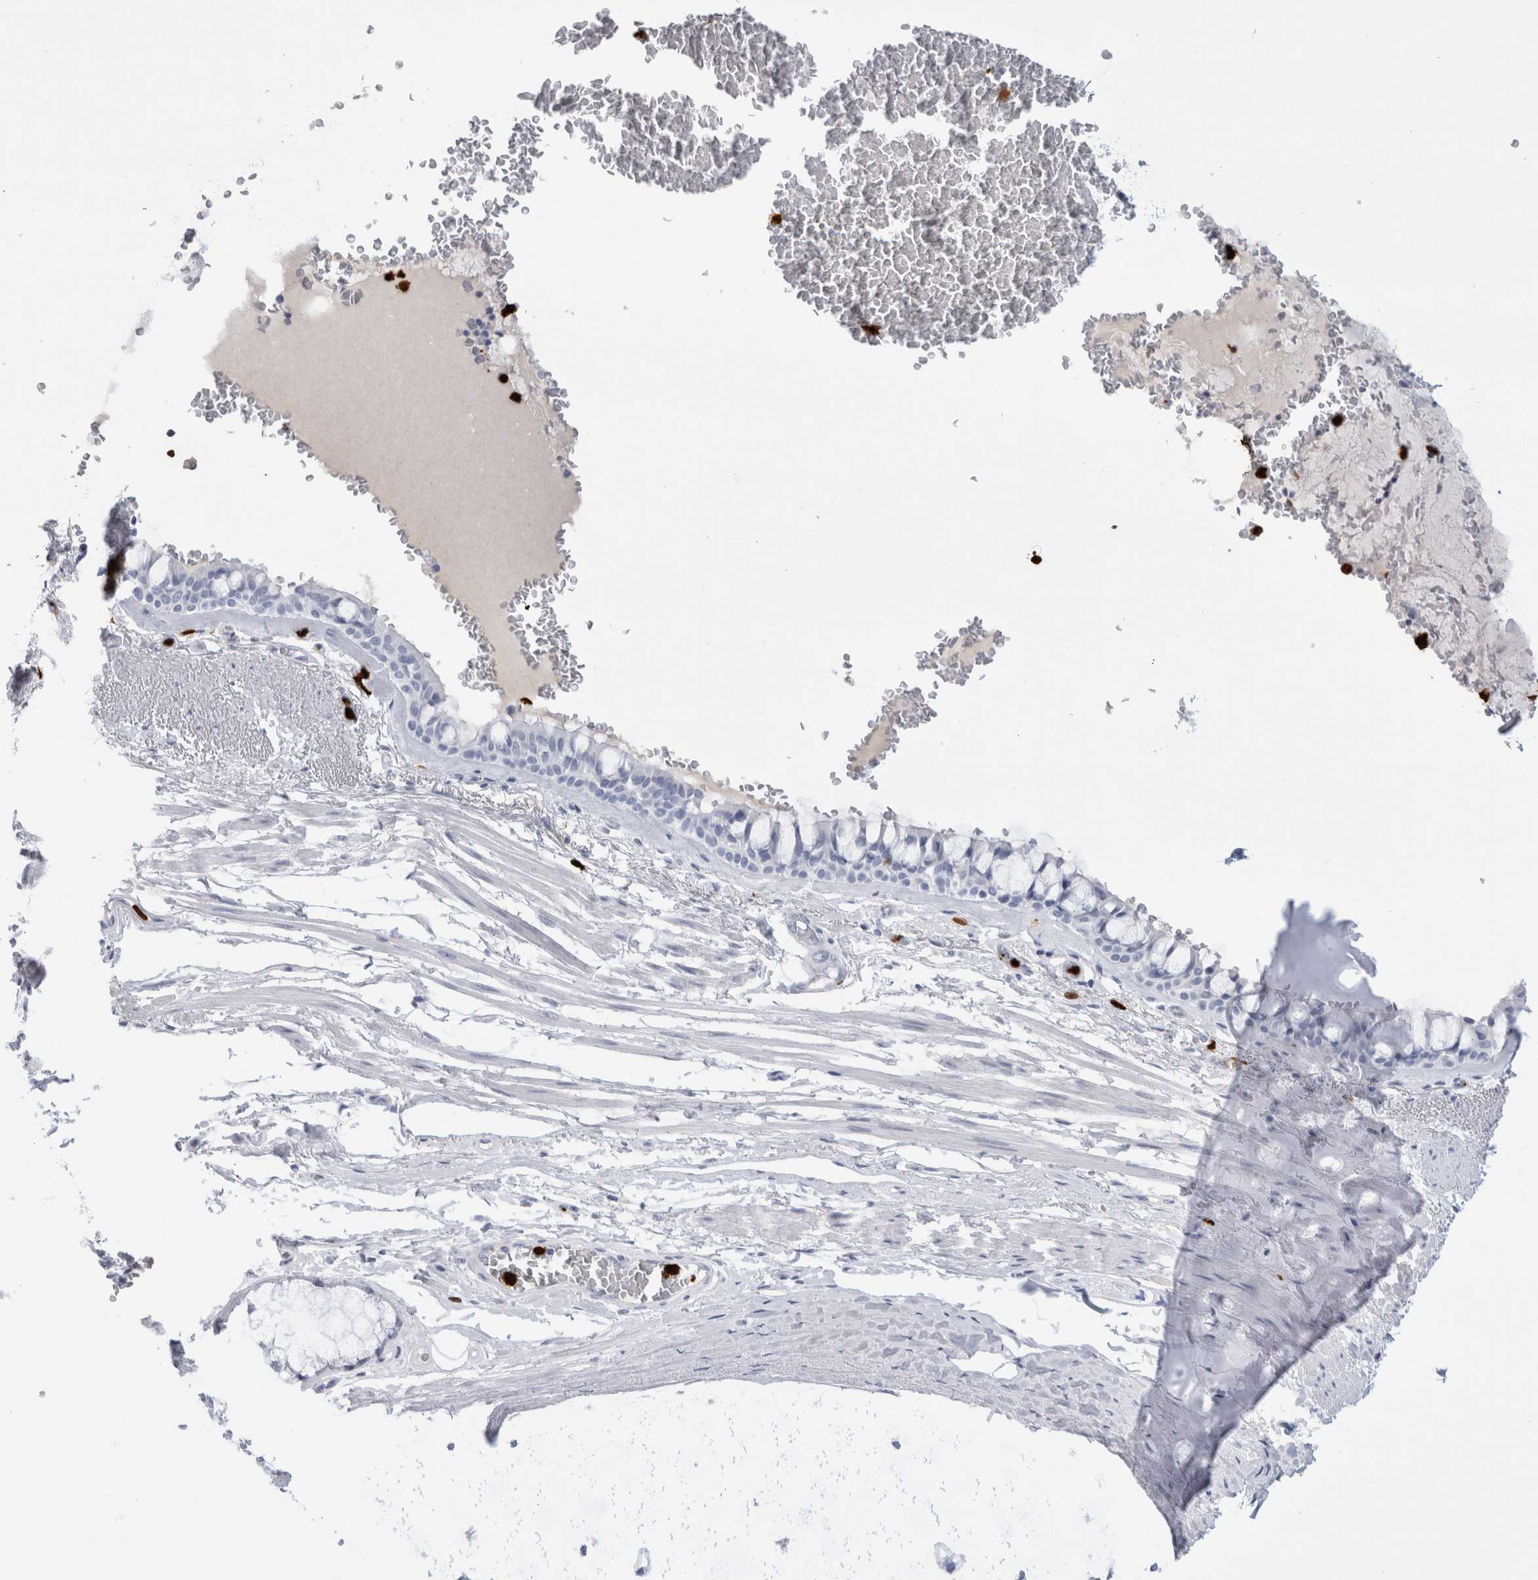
{"staining": {"intensity": "negative", "quantity": "none", "location": "none"}, "tissue": "bronchus", "cell_type": "Respiratory epithelial cells", "image_type": "normal", "snomed": [{"axis": "morphology", "description": "Normal tissue, NOS"}, {"axis": "topography", "description": "Bronchus"}], "caption": "Respiratory epithelial cells show no significant protein expression in unremarkable bronchus.", "gene": "S100A8", "patient": {"sex": "male", "age": 66}}